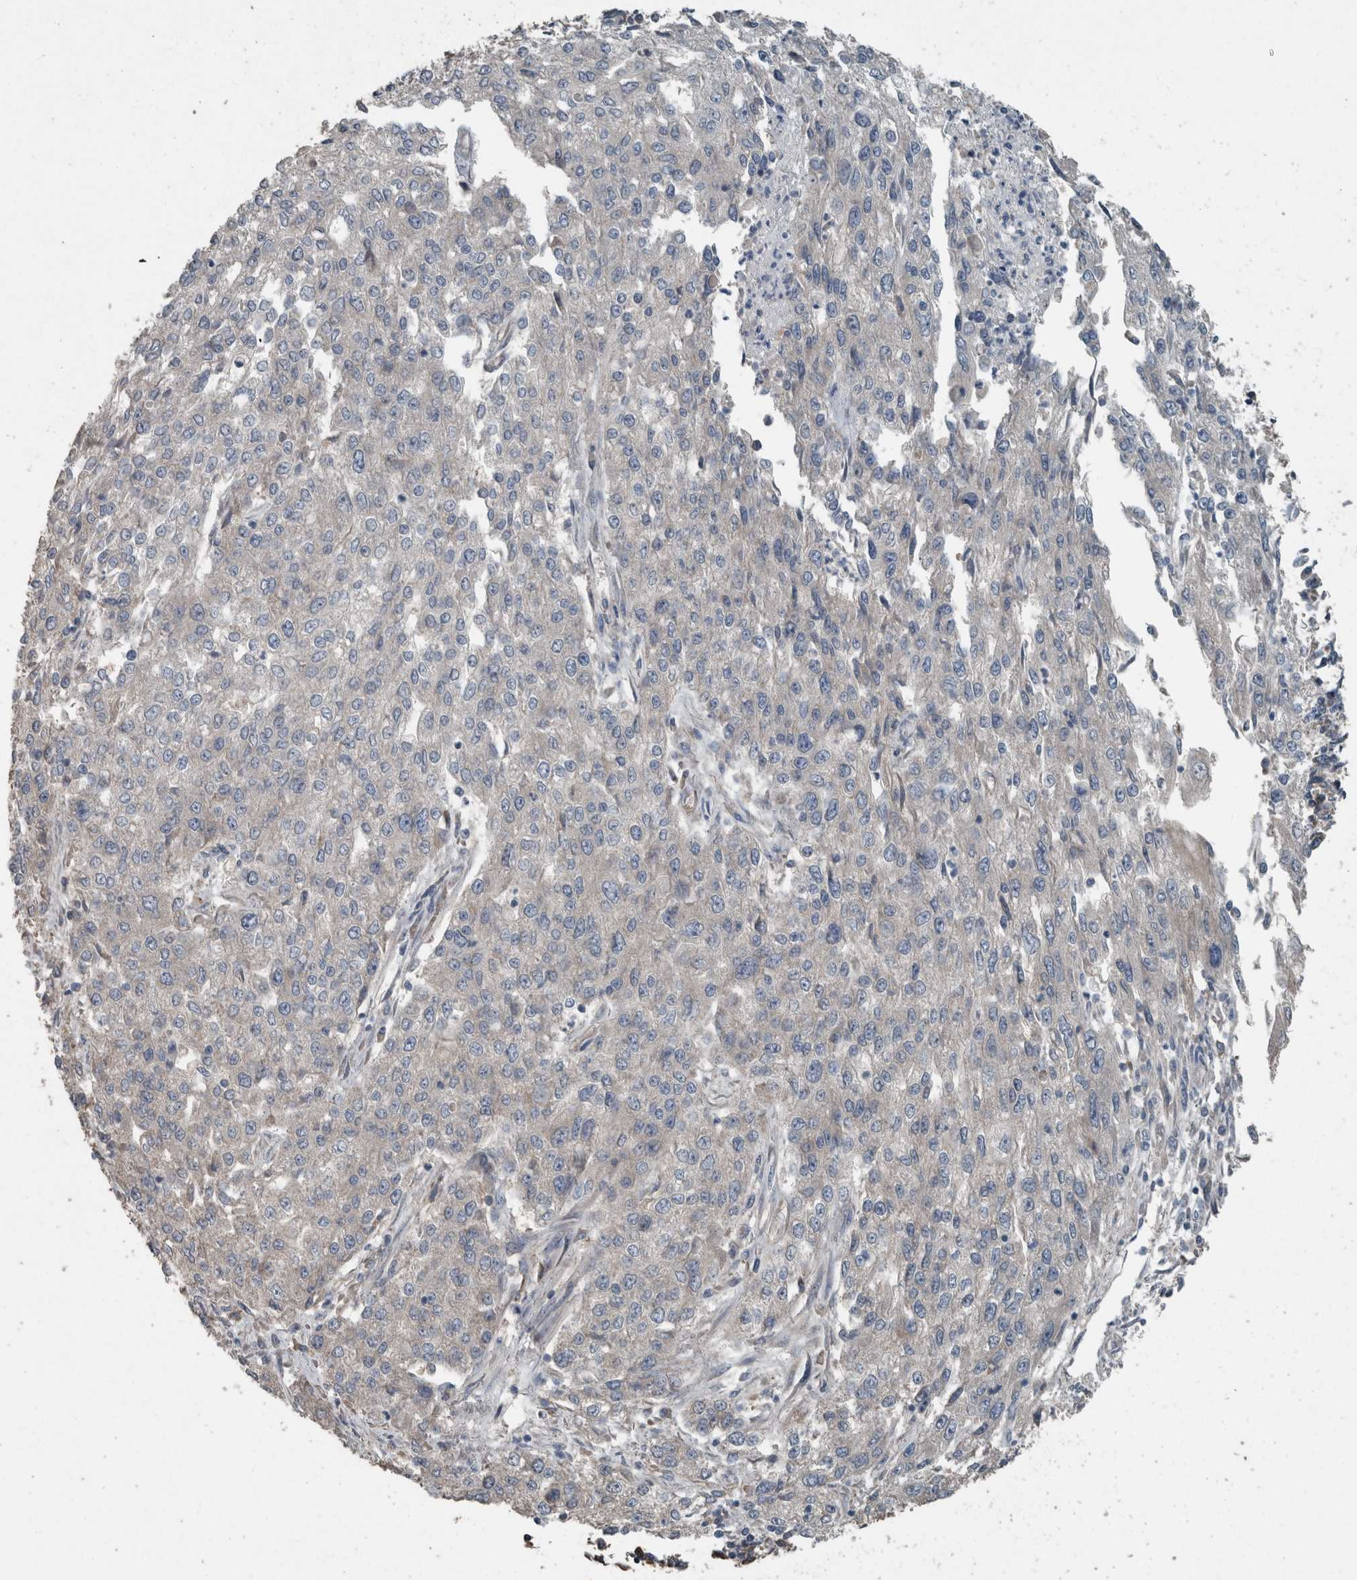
{"staining": {"intensity": "negative", "quantity": "none", "location": "none"}, "tissue": "endometrial cancer", "cell_type": "Tumor cells", "image_type": "cancer", "snomed": [{"axis": "morphology", "description": "Adenocarcinoma, NOS"}, {"axis": "topography", "description": "Endometrium"}], "caption": "Adenocarcinoma (endometrial) stained for a protein using immunohistochemistry (IHC) shows no expression tumor cells.", "gene": "KNTC1", "patient": {"sex": "female", "age": 49}}